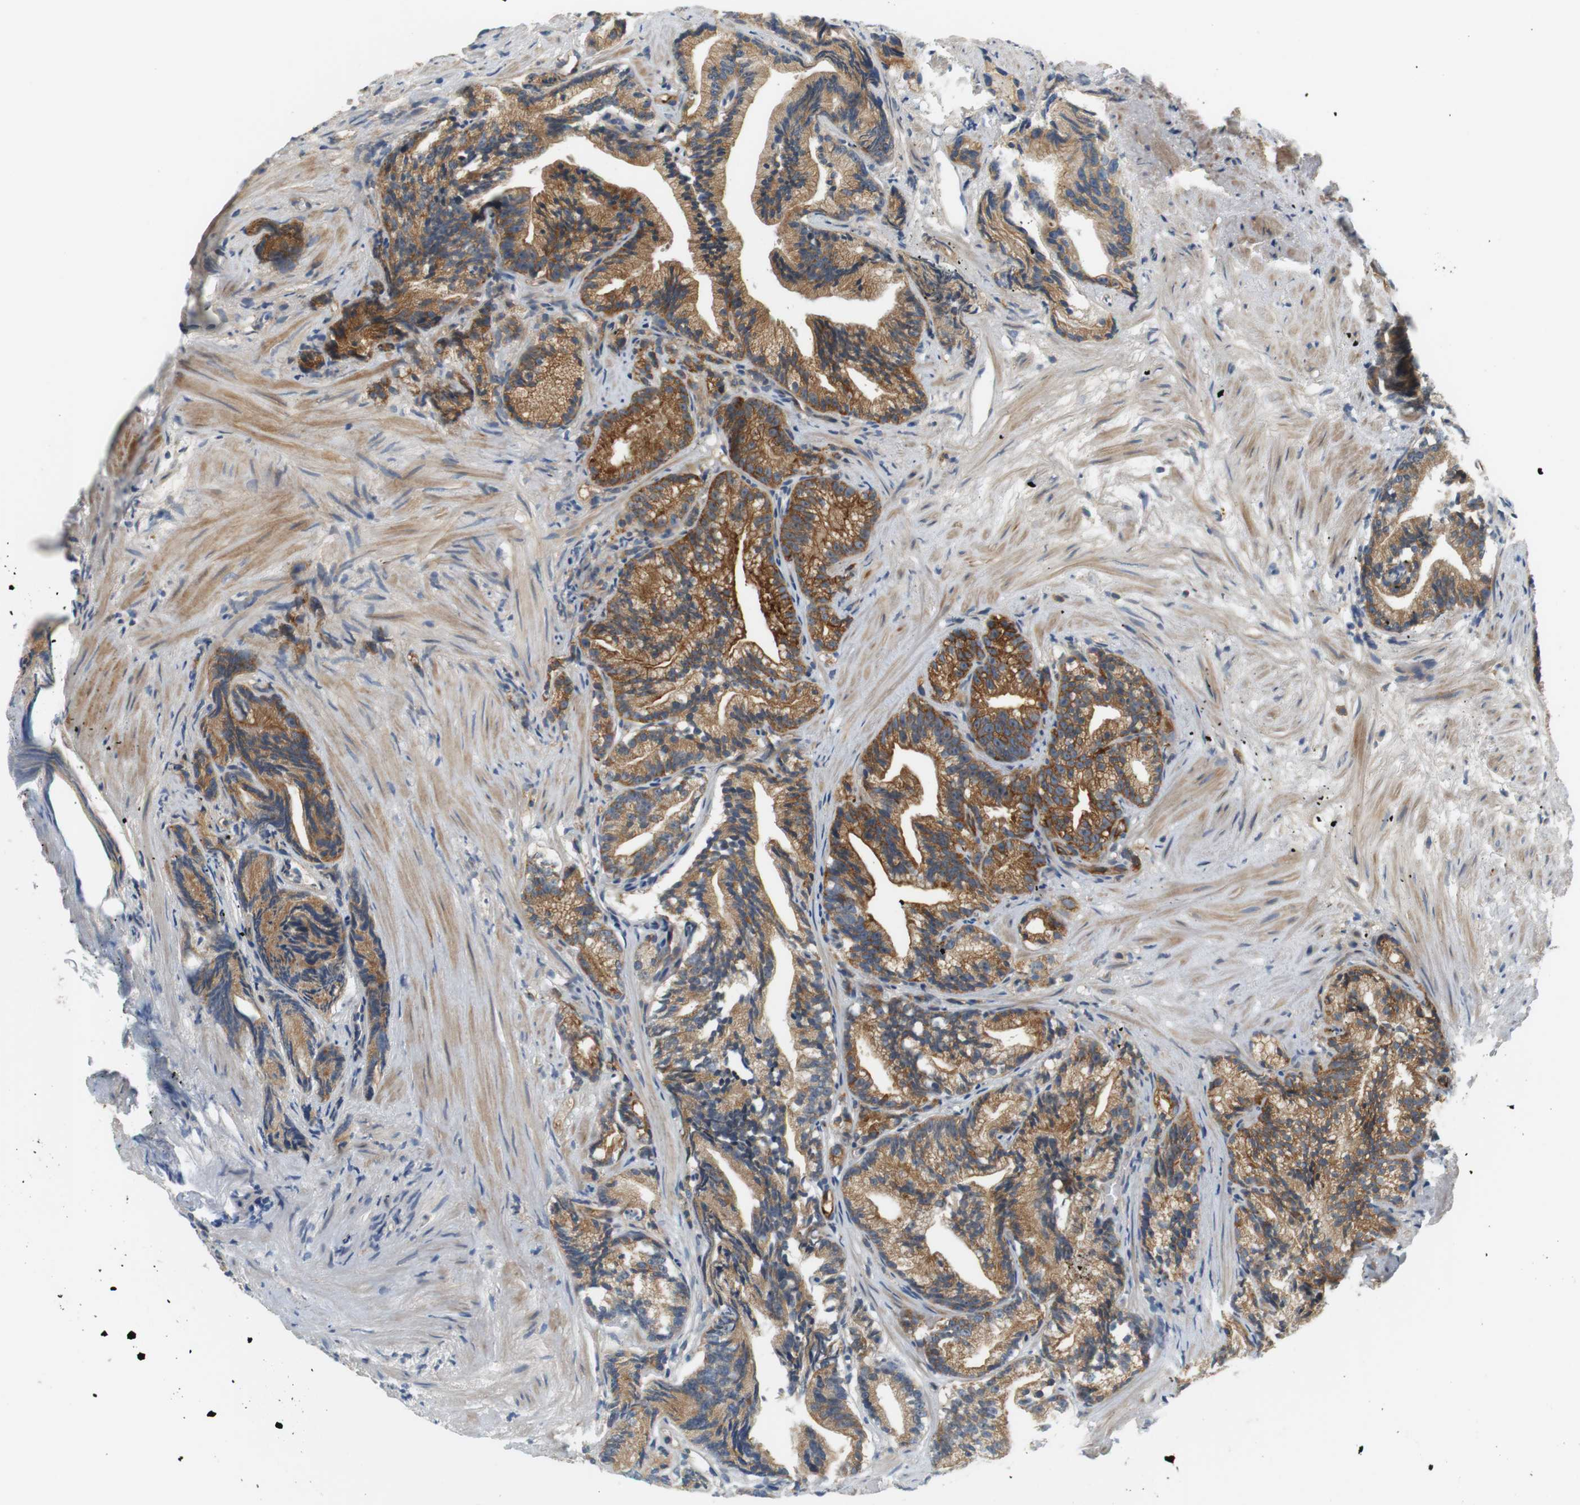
{"staining": {"intensity": "moderate", "quantity": ">75%", "location": "cytoplasmic/membranous"}, "tissue": "prostate cancer", "cell_type": "Tumor cells", "image_type": "cancer", "snomed": [{"axis": "morphology", "description": "Adenocarcinoma, Low grade"}, {"axis": "topography", "description": "Prostate"}], "caption": "IHC (DAB) staining of prostate cancer demonstrates moderate cytoplasmic/membranous protein staining in approximately >75% of tumor cells. (brown staining indicates protein expression, while blue staining denotes nuclei).", "gene": "SH3GLB1", "patient": {"sex": "male", "age": 89}}